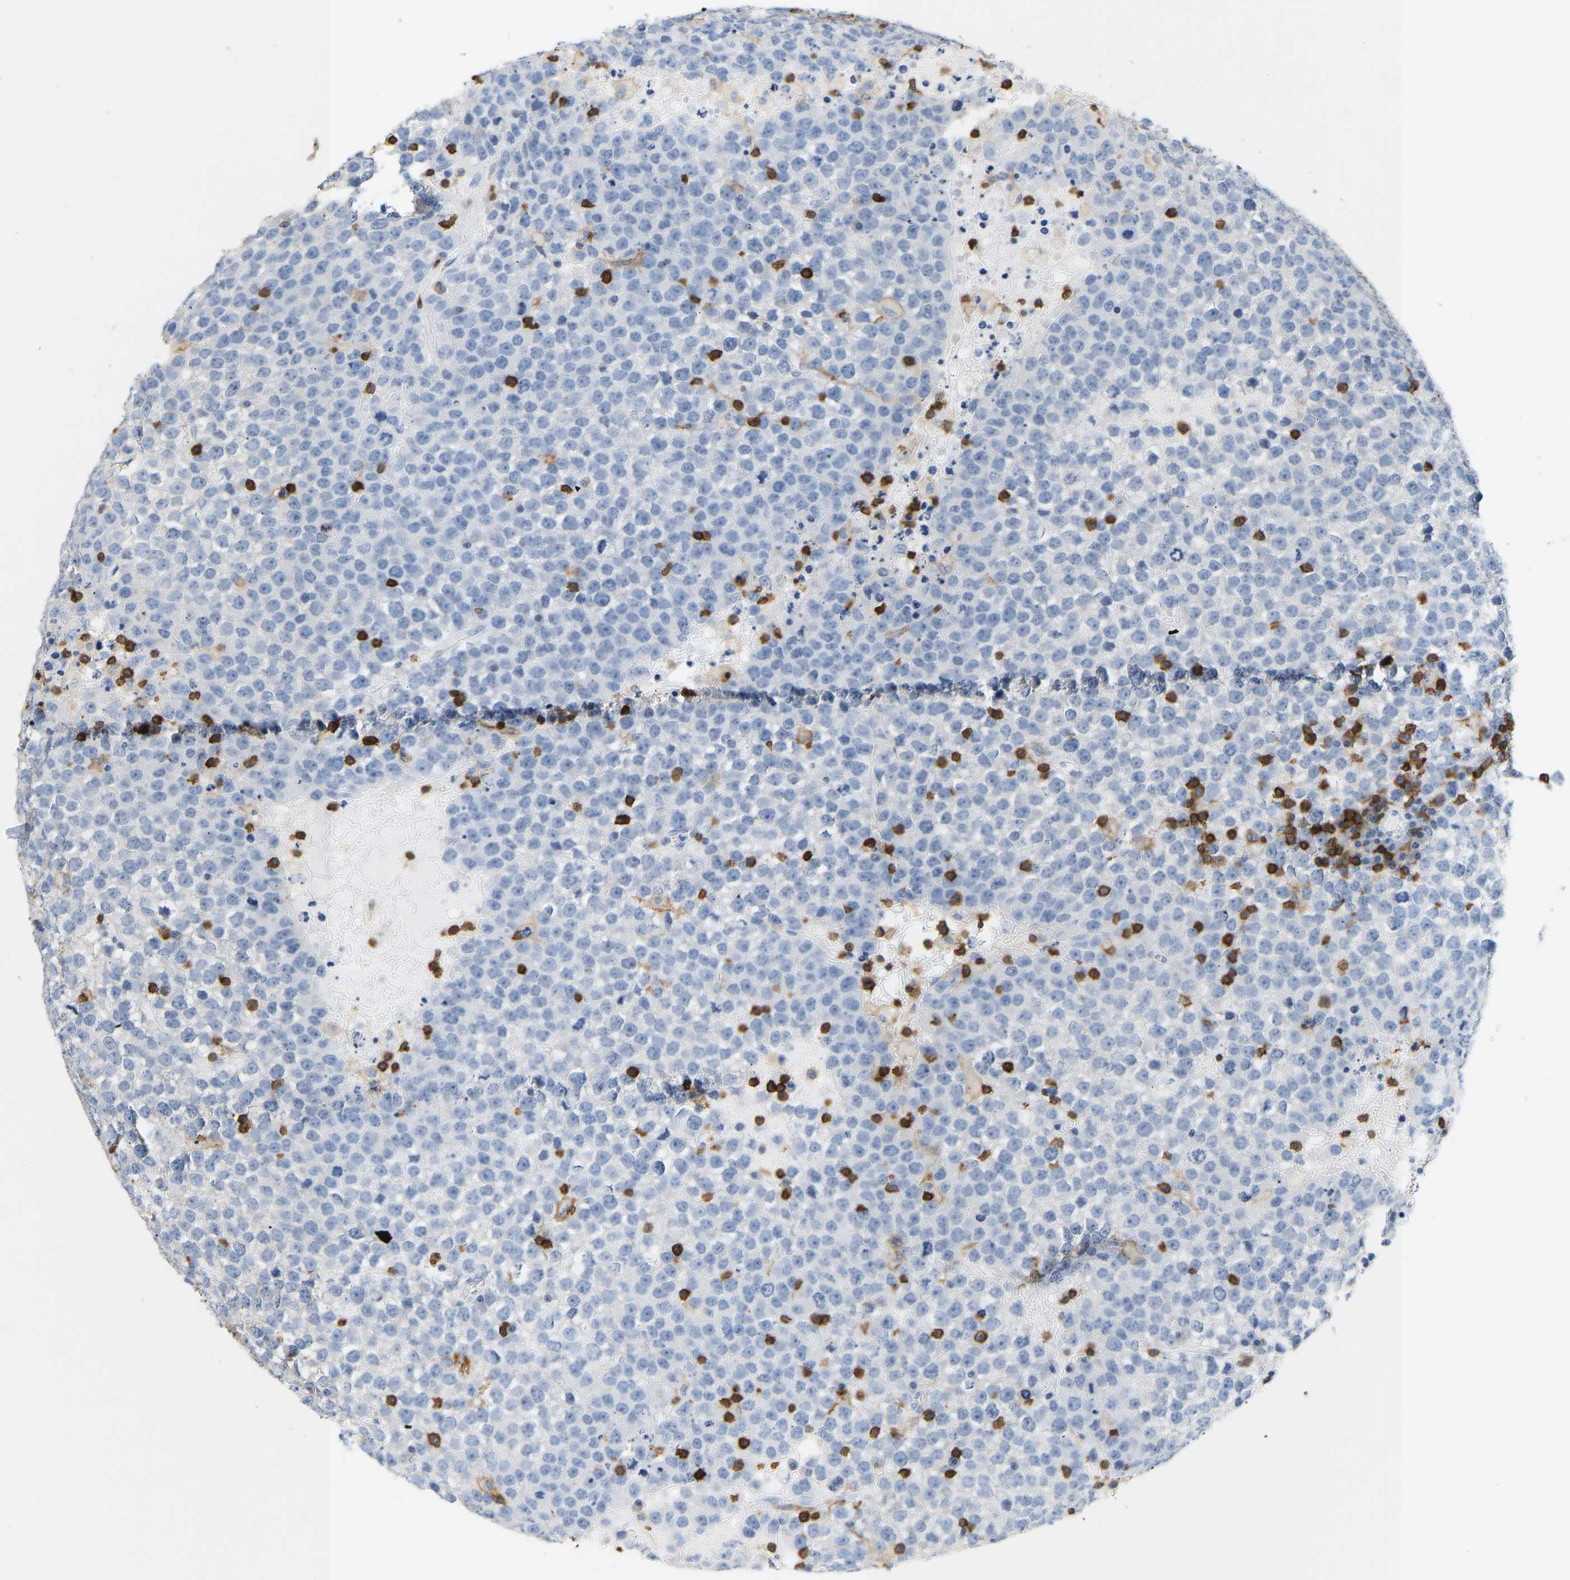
{"staining": {"intensity": "negative", "quantity": "none", "location": "none"}, "tissue": "testis cancer", "cell_type": "Tumor cells", "image_type": "cancer", "snomed": [{"axis": "morphology", "description": "Seminoma, NOS"}, {"axis": "topography", "description": "Testis"}], "caption": "Immunohistochemistry (IHC) of testis seminoma demonstrates no expression in tumor cells.", "gene": "EVL", "patient": {"sex": "male", "age": 65}}